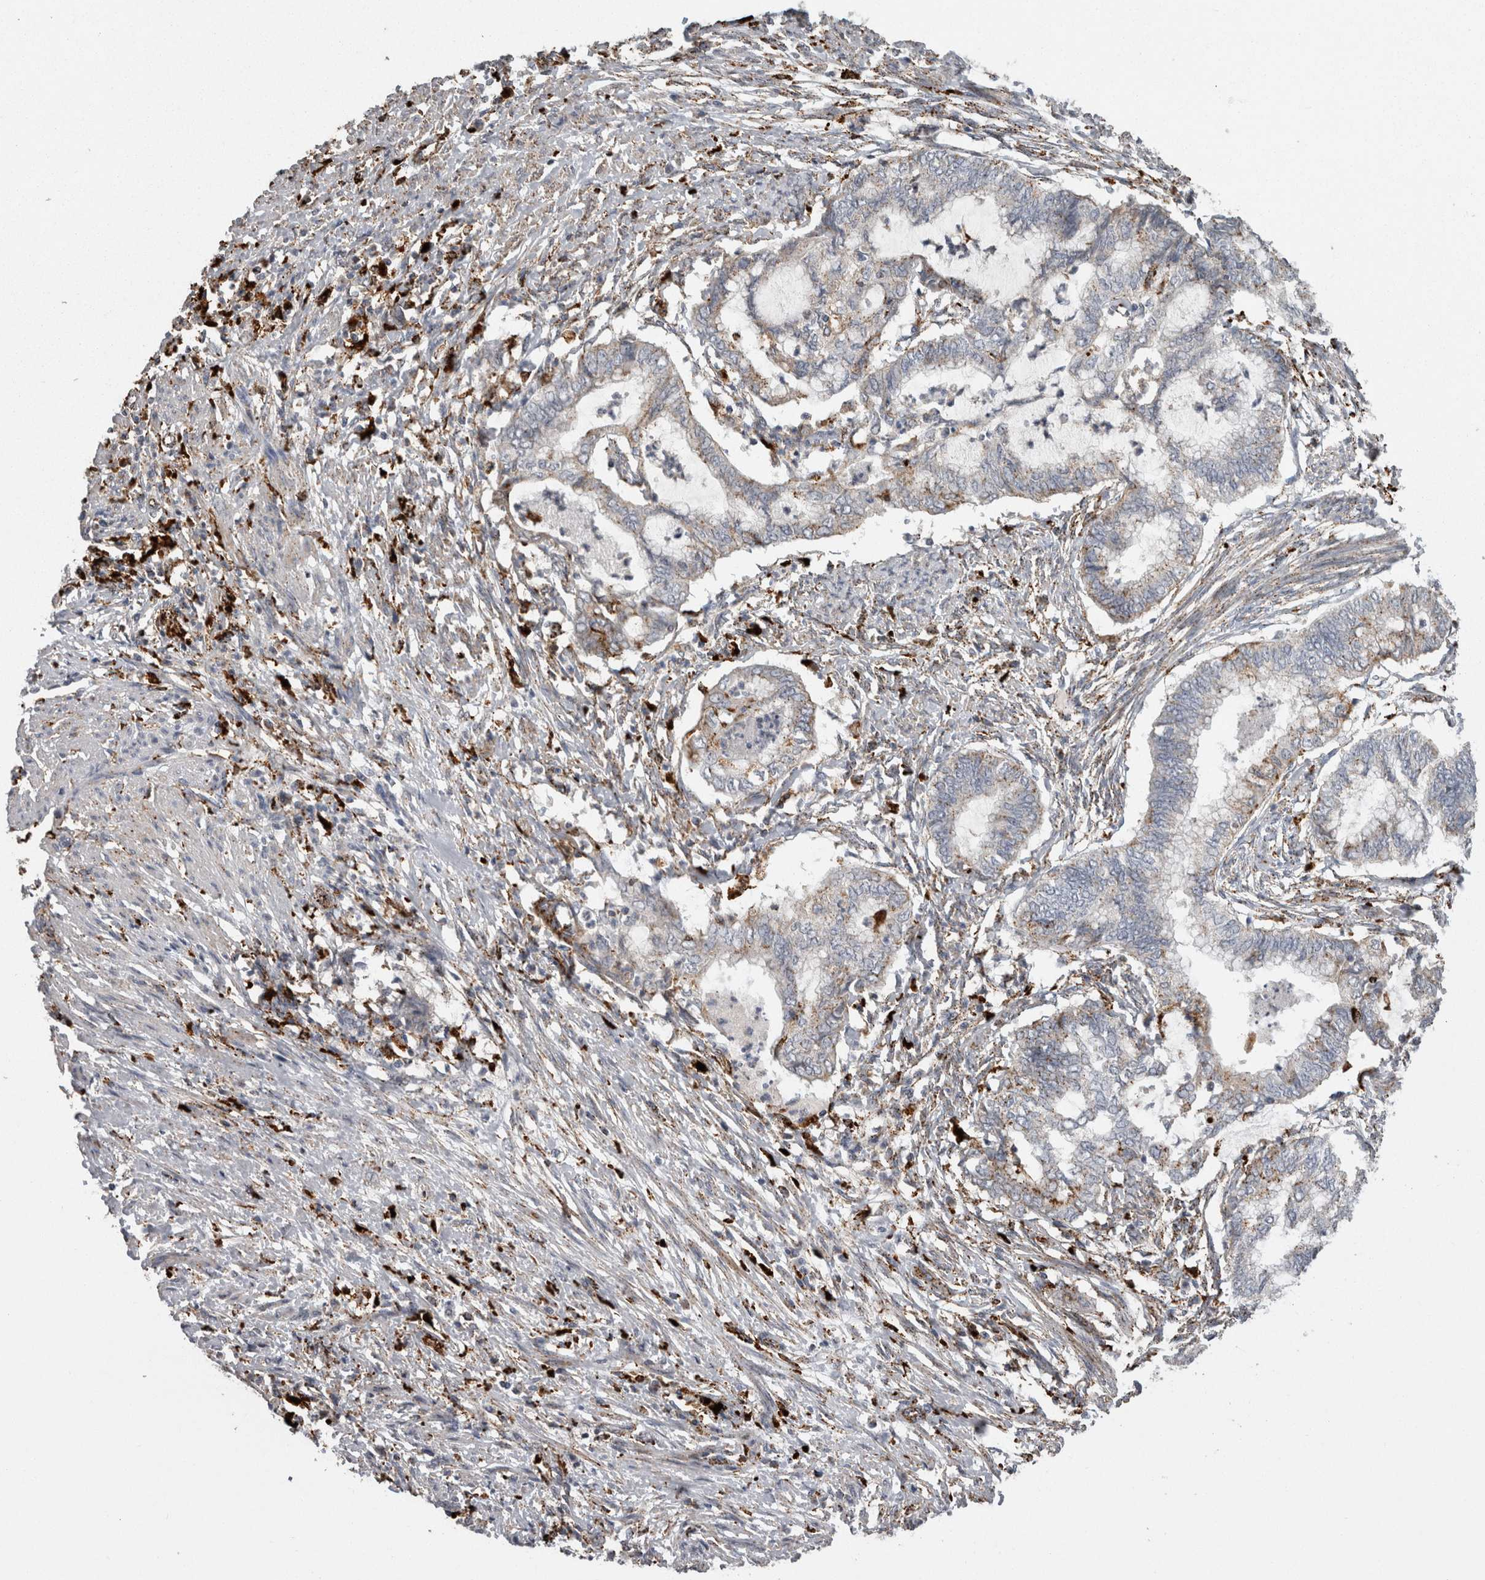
{"staining": {"intensity": "weak", "quantity": "<25%", "location": "cytoplasmic/membranous"}, "tissue": "endometrial cancer", "cell_type": "Tumor cells", "image_type": "cancer", "snomed": [{"axis": "morphology", "description": "Necrosis, NOS"}, {"axis": "morphology", "description": "Adenocarcinoma, NOS"}, {"axis": "topography", "description": "Endometrium"}], "caption": "Tumor cells are negative for protein expression in human endometrial cancer (adenocarcinoma).", "gene": "CTSZ", "patient": {"sex": "female", "age": 79}}